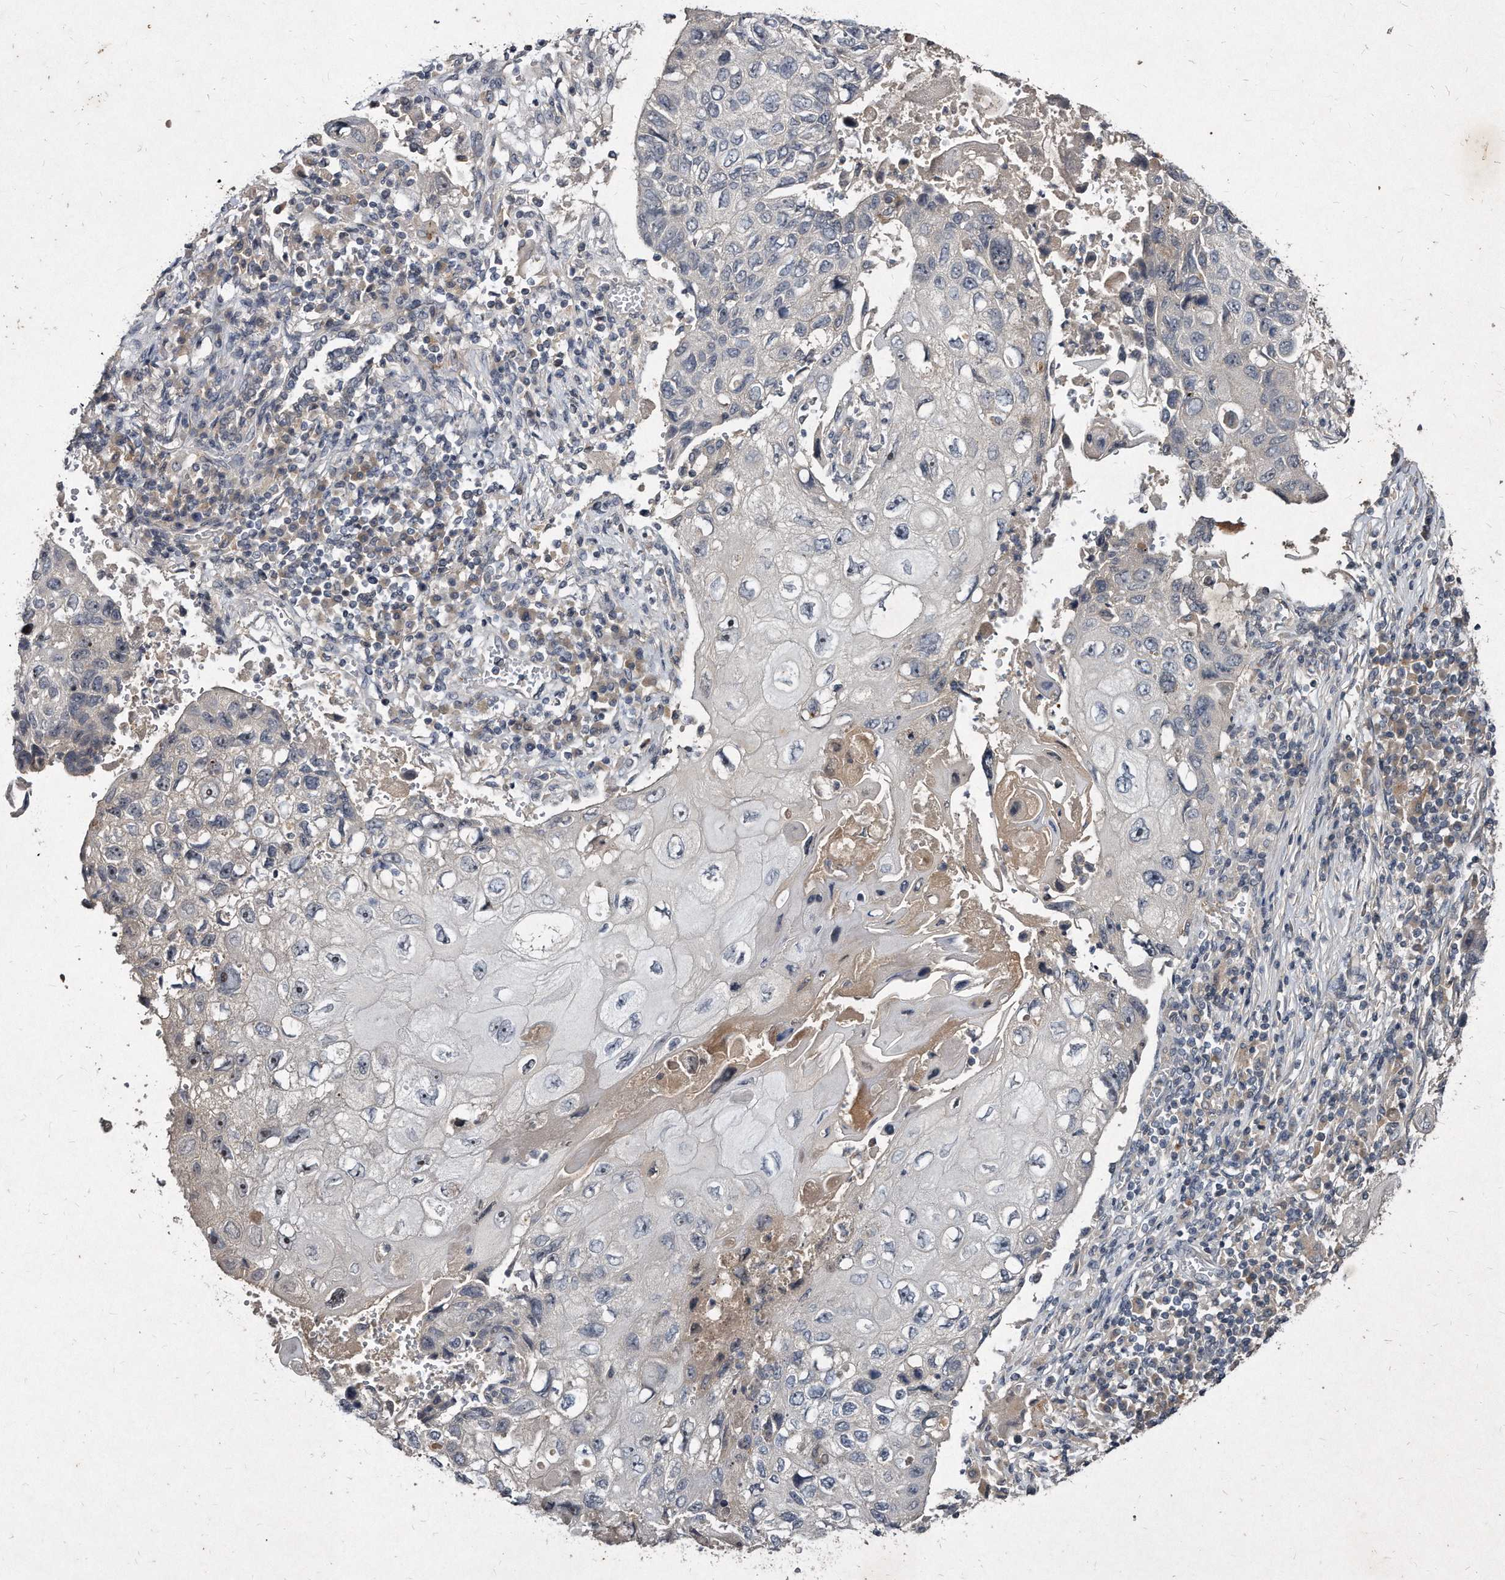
{"staining": {"intensity": "weak", "quantity": "<25%", "location": "cytoplasmic/membranous"}, "tissue": "lung cancer", "cell_type": "Tumor cells", "image_type": "cancer", "snomed": [{"axis": "morphology", "description": "Squamous cell carcinoma, NOS"}, {"axis": "topography", "description": "Lung"}], "caption": "This is an IHC histopathology image of lung squamous cell carcinoma. There is no staining in tumor cells.", "gene": "KLHDC3", "patient": {"sex": "male", "age": 61}}